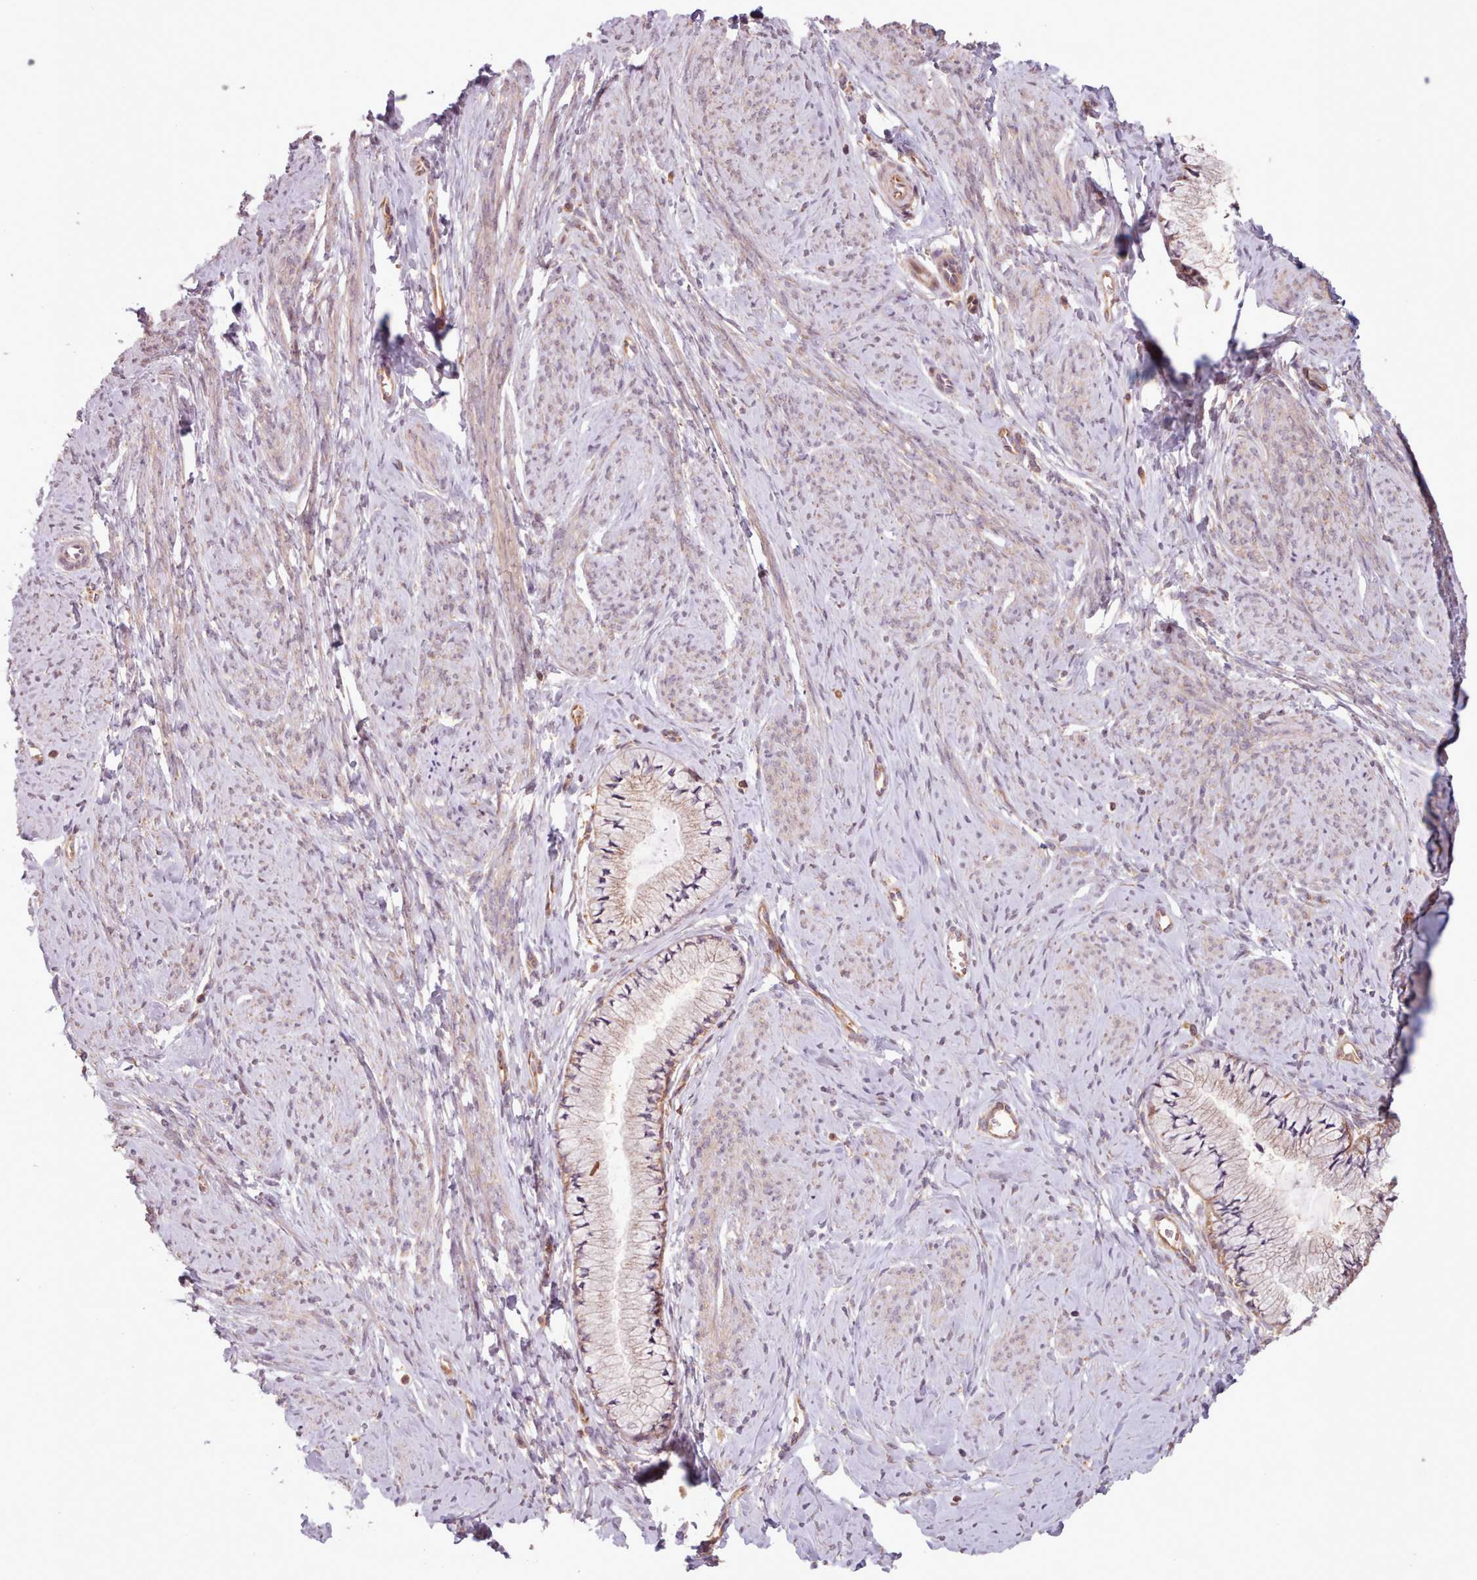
{"staining": {"intensity": "moderate", "quantity": ">75%", "location": "cytoplasmic/membranous"}, "tissue": "cervix", "cell_type": "Glandular cells", "image_type": "normal", "snomed": [{"axis": "morphology", "description": "Normal tissue, NOS"}, {"axis": "topography", "description": "Cervix"}], "caption": "Approximately >75% of glandular cells in unremarkable cervix demonstrate moderate cytoplasmic/membranous protein expression as visualized by brown immunohistochemical staining.", "gene": "WASHC2A", "patient": {"sex": "female", "age": 42}}